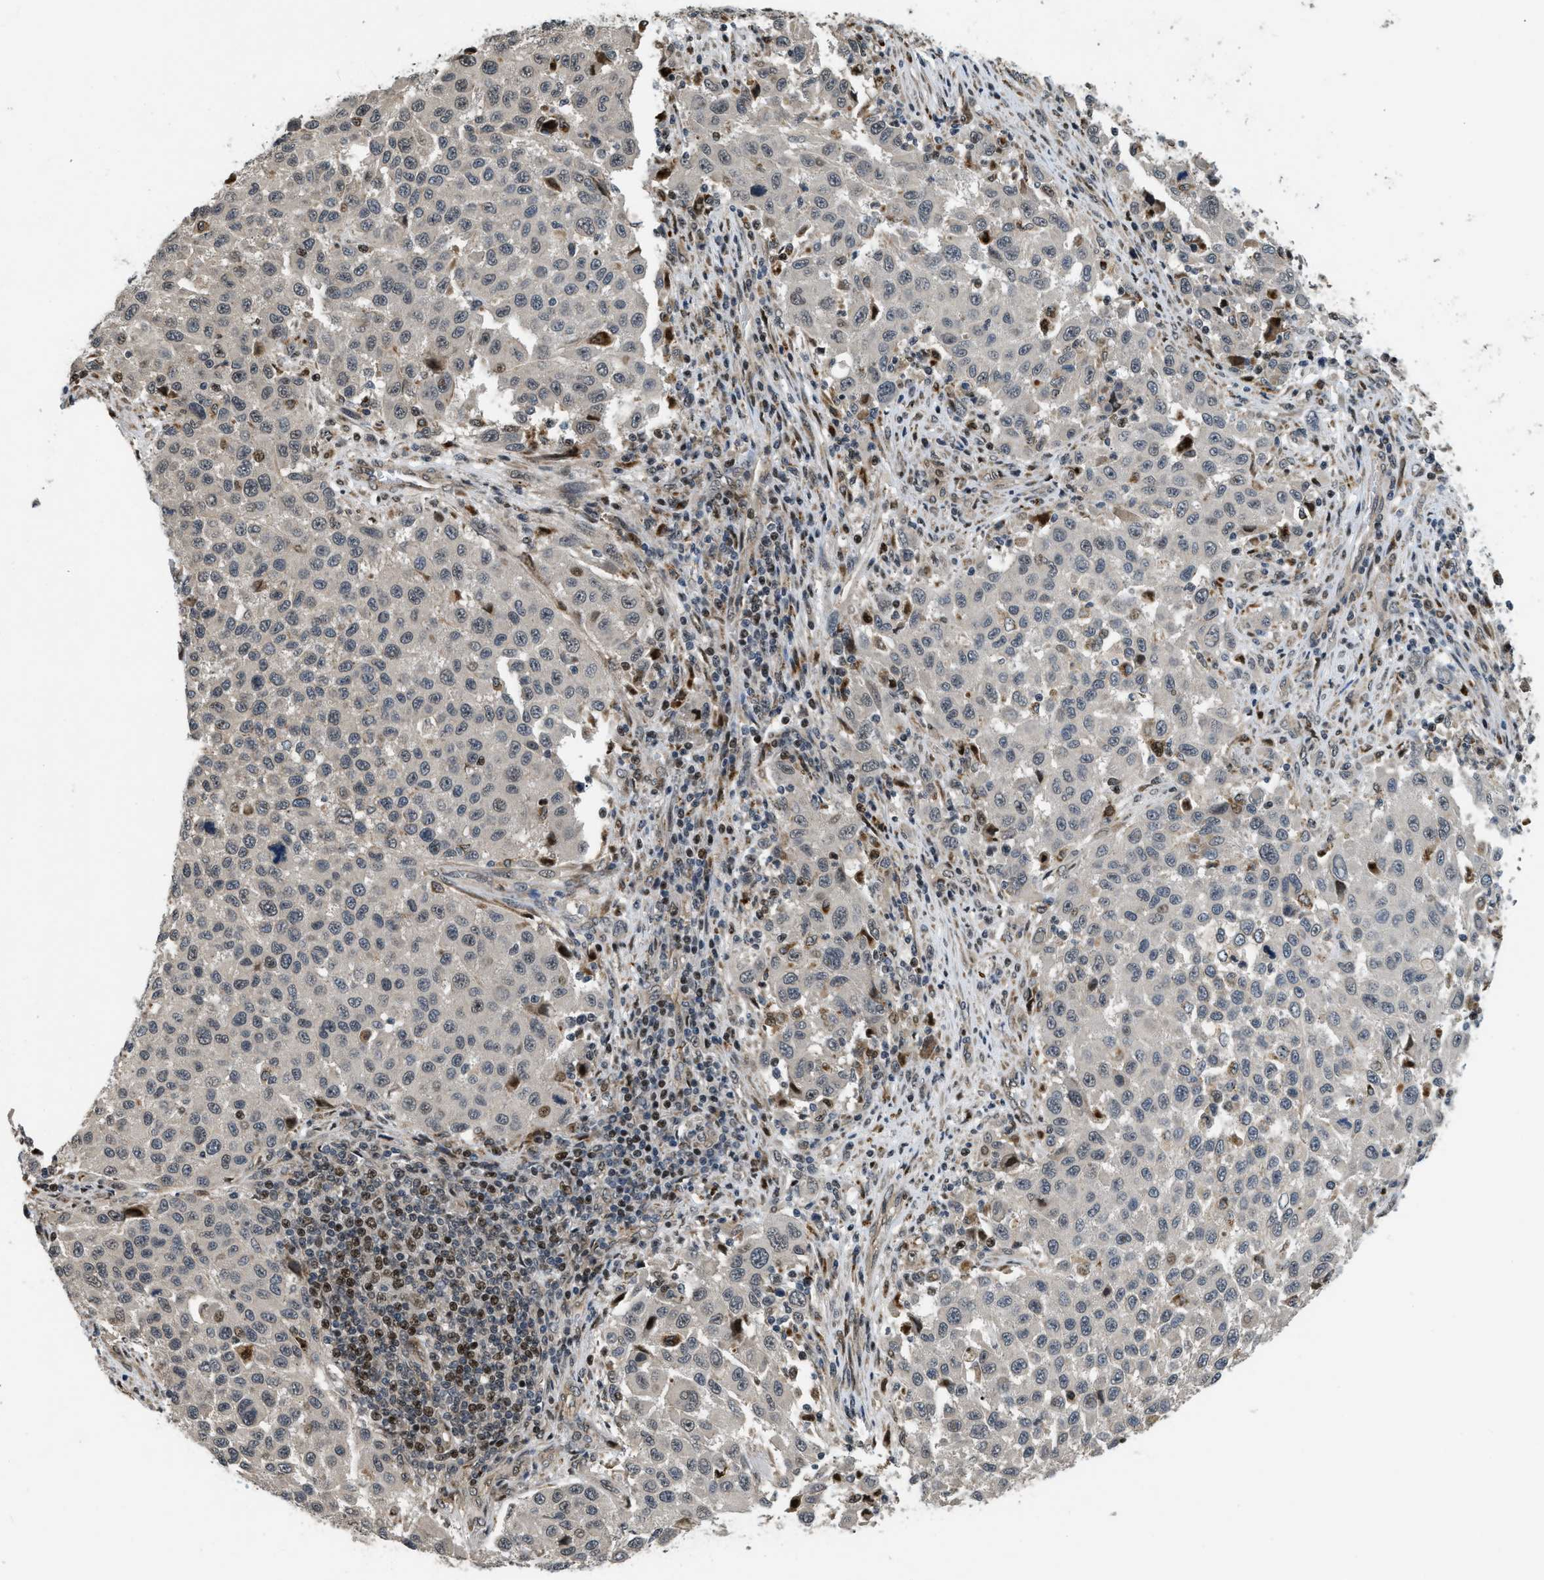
{"staining": {"intensity": "moderate", "quantity": "<25%", "location": "nuclear"}, "tissue": "melanoma", "cell_type": "Tumor cells", "image_type": "cancer", "snomed": [{"axis": "morphology", "description": "Malignant melanoma, Metastatic site"}, {"axis": "topography", "description": "Lymph node"}], "caption": "A low amount of moderate nuclear positivity is appreciated in about <25% of tumor cells in malignant melanoma (metastatic site) tissue. Nuclei are stained in blue.", "gene": "LTA4H", "patient": {"sex": "male", "age": 61}}